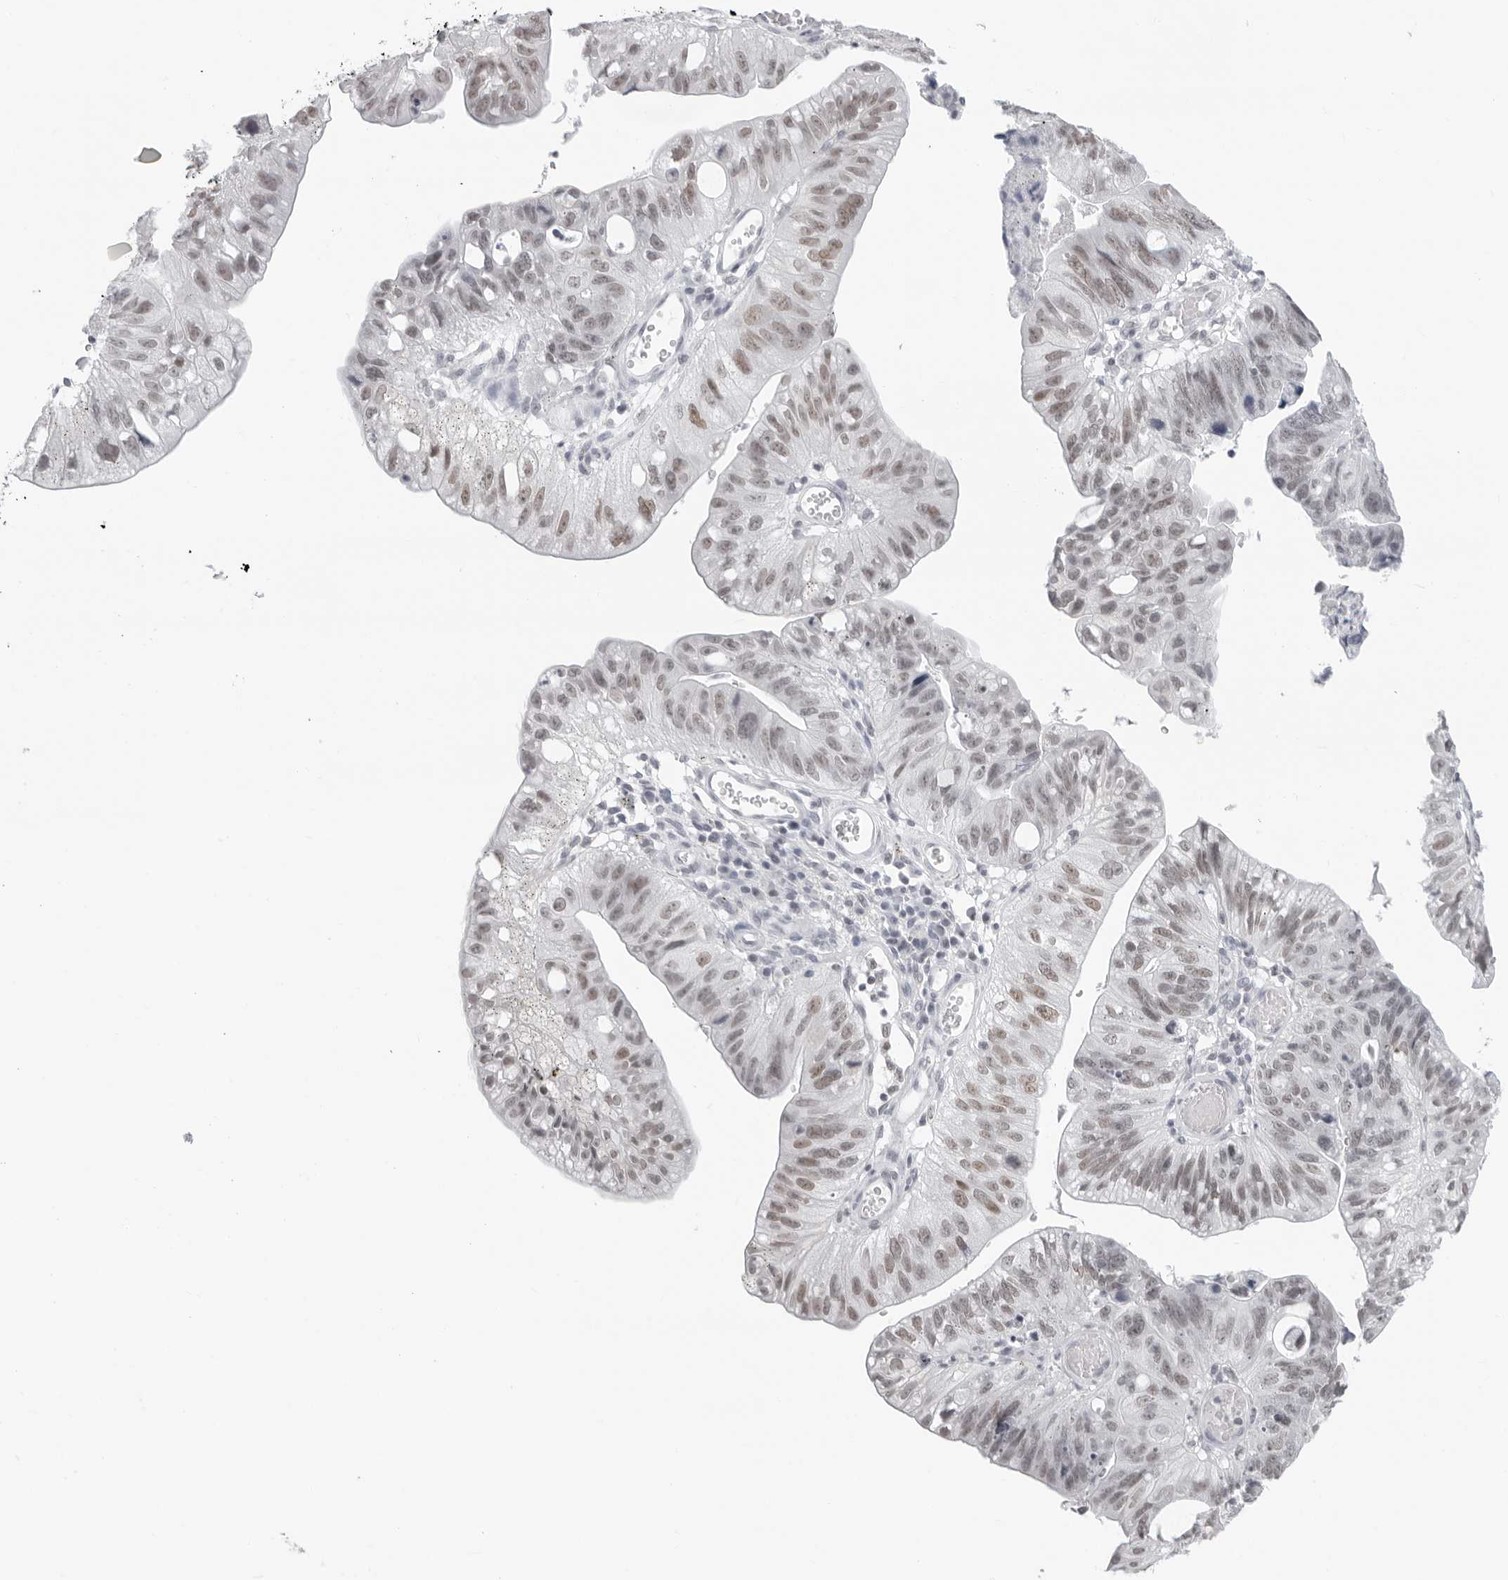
{"staining": {"intensity": "moderate", "quantity": "25%-75%", "location": "nuclear"}, "tissue": "stomach cancer", "cell_type": "Tumor cells", "image_type": "cancer", "snomed": [{"axis": "morphology", "description": "Adenocarcinoma, NOS"}, {"axis": "topography", "description": "Stomach"}], "caption": "Human stomach cancer stained for a protein (brown) displays moderate nuclear positive positivity in about 25%-75% of tumor cells.", "gene": "FLG2", "patient": {"sex": "male", "age": 59}}